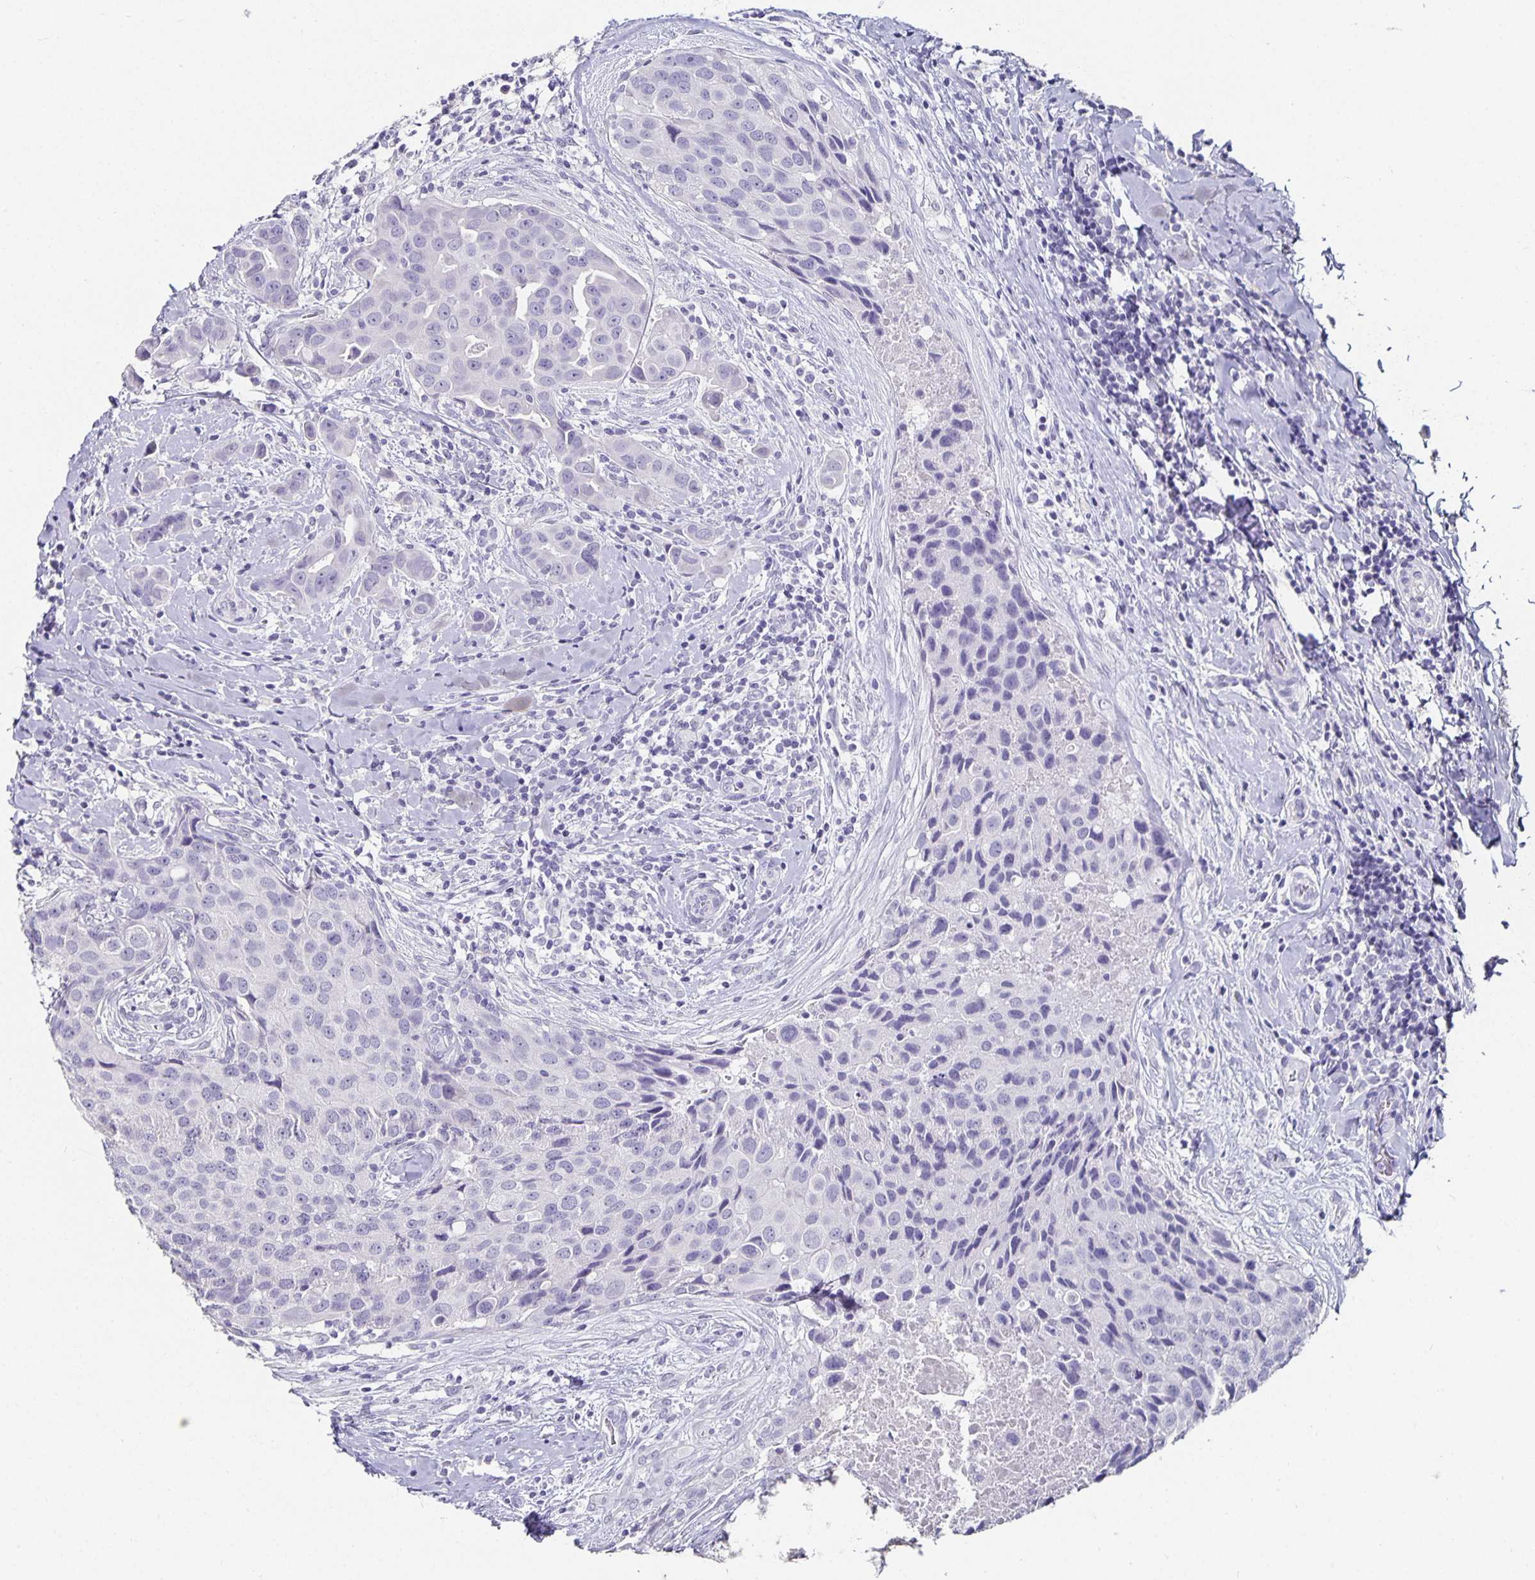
{"staining": {"intensity": "negative", "quantity": "none", "location": "none"}, "tissue": "breast cancer", "cell_type": "Tumor cells", "image_type": "cancer", "snomed": [{"axis": "morphology", "description": "Duct carcinoma"}, {"axis": "topography", "description": "Breast"}], "caption": "Immunohistochemistry (IHC) of breast infiltrating ductal carcinoma demonstrates no positivity in tumor cells. (Stains: DAB (3,3'-diaminobenzidine) immunohistochemistry with hematoxylin counter stain, Microscopy: brightfield microscopy at high magnification).", "gene": "CHGA", "patient": {"sex": "female", "age": 24}}